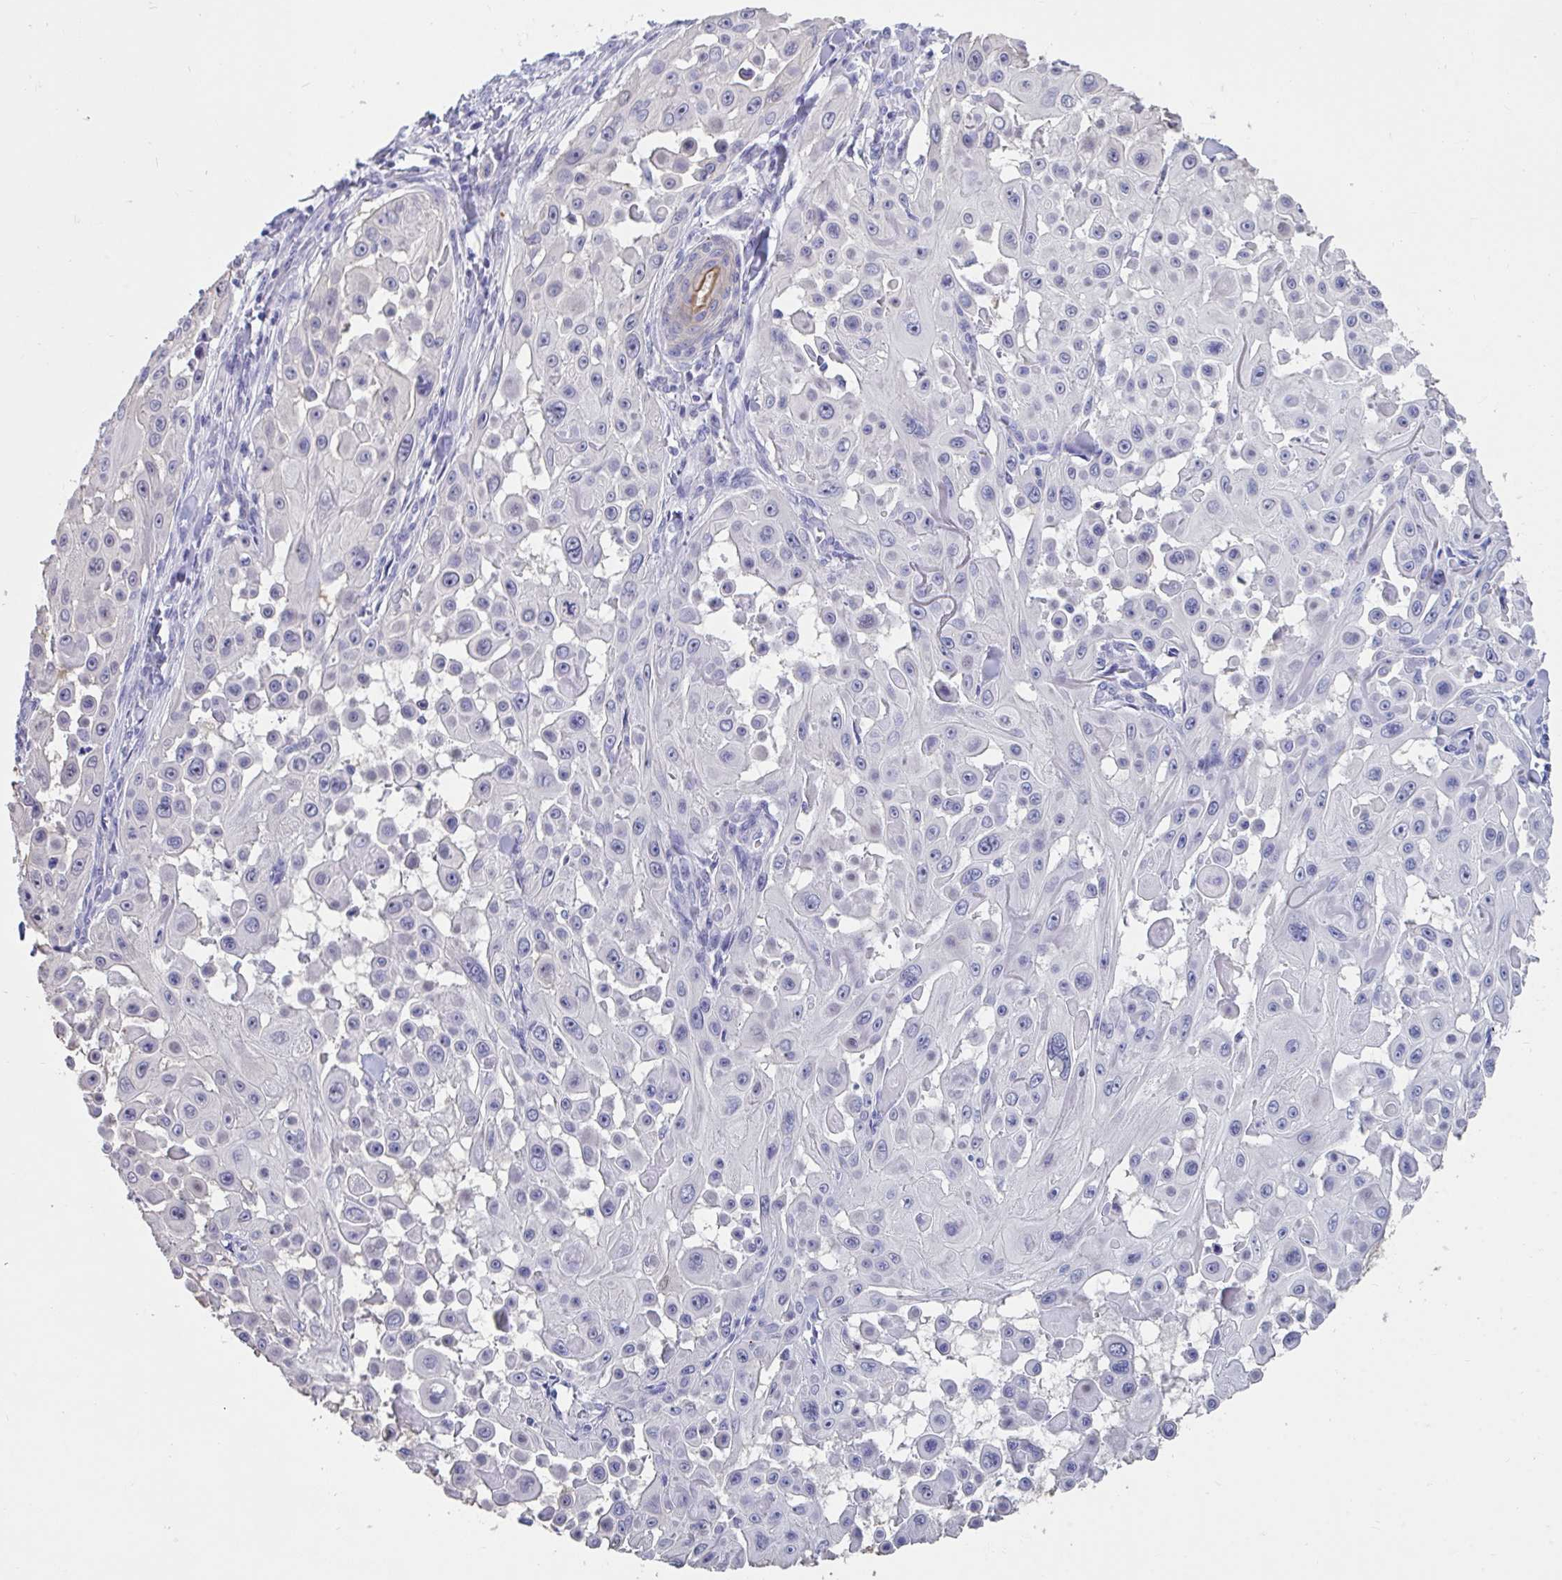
{"staining": {"intensity": "negative", "quantity": "none", "location": "none"}, "tissue": "skin cancer", "cell_type": "Tumor cells", "image_type": "cancer", "snomed": [{"axis": "morphology", "description": "Squamous cell carcinoma, NOS"}, {"axis": "topography", "description": "Skin"}], "caption": "The photomicrograph demonstrates no significant staining in tumor cells of squamous cell carcinoma (skin).", "gene": "TTC30B", "patient": {"sex": "male", "age": 91}}